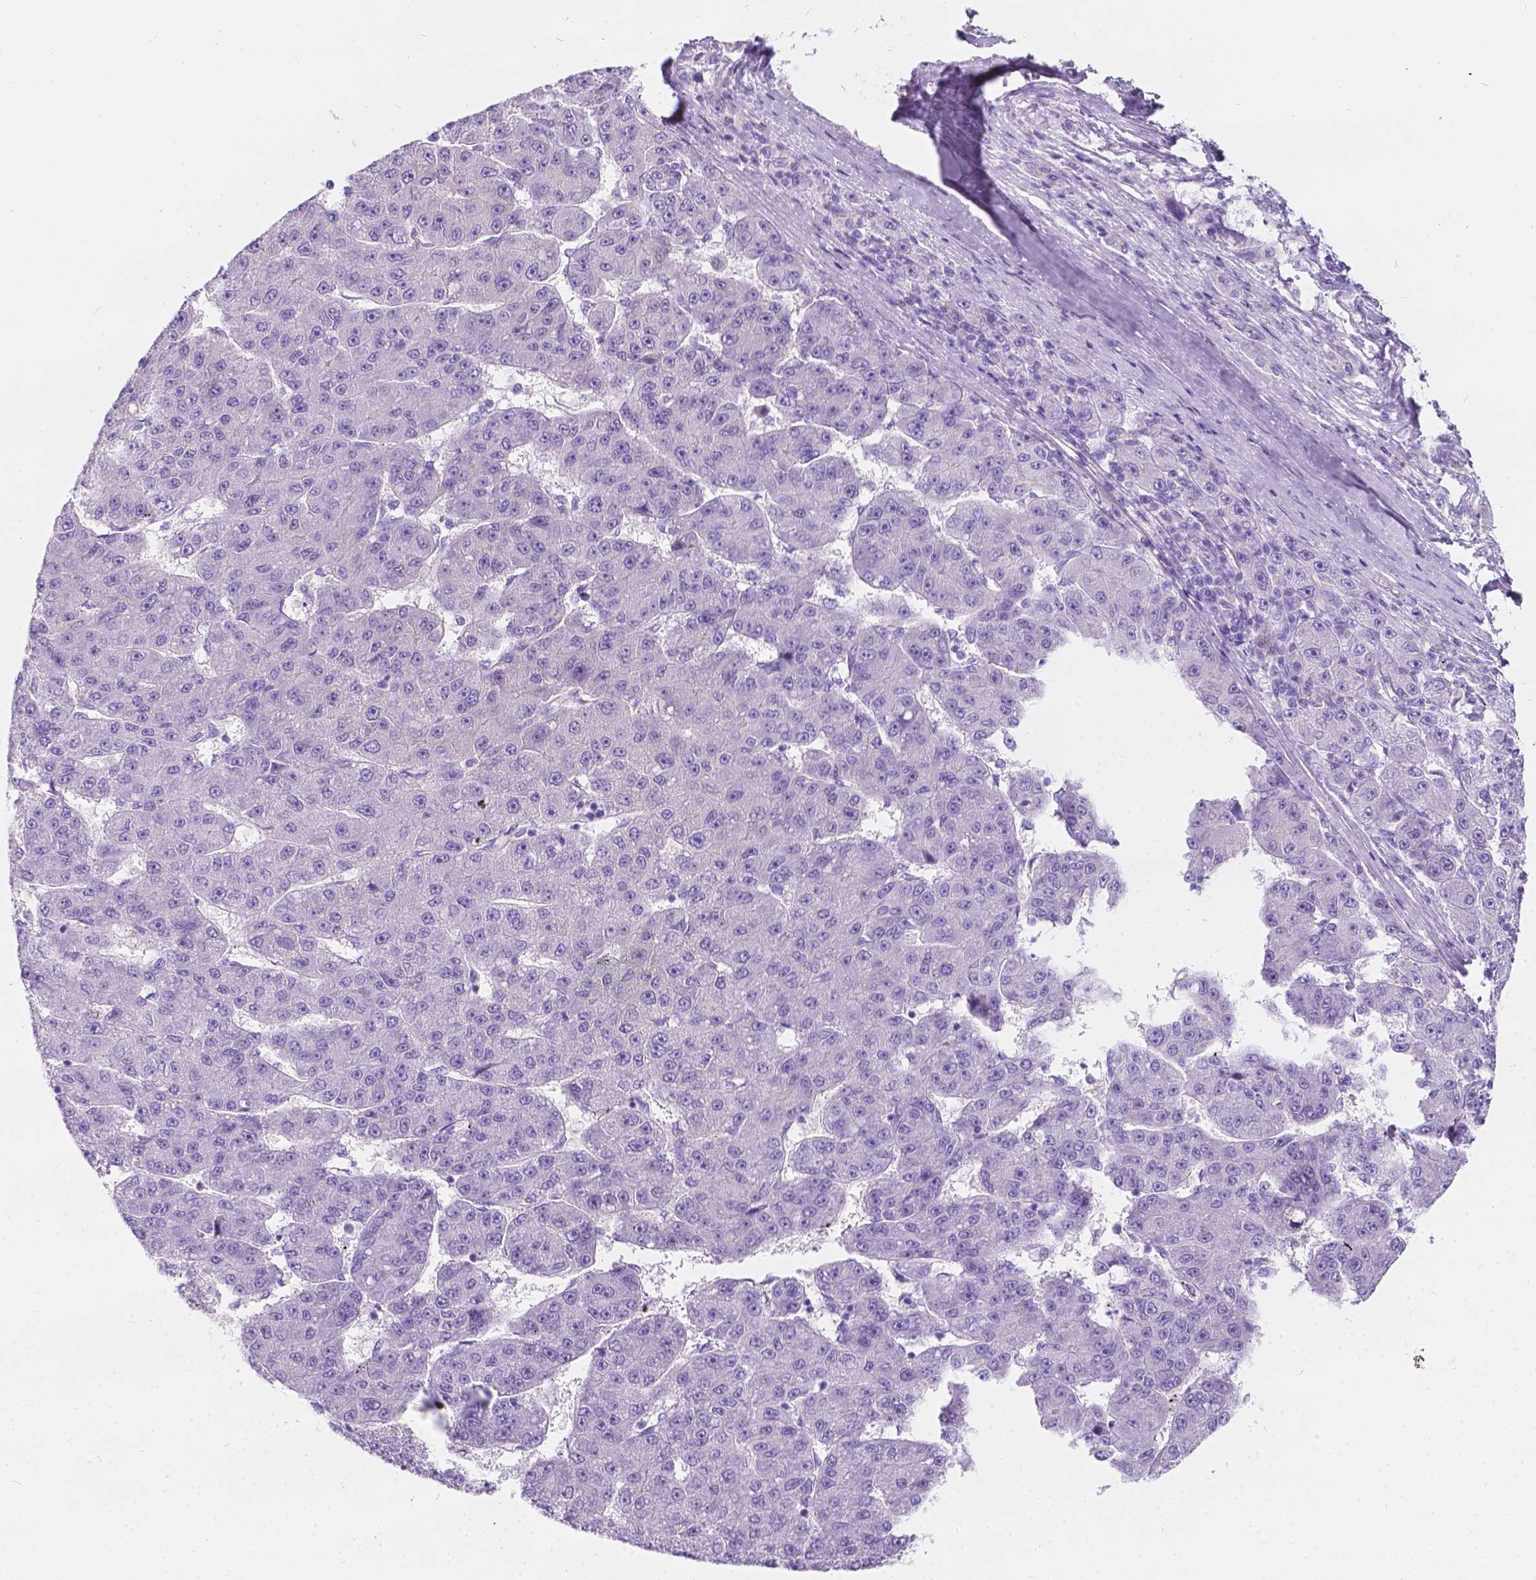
{"staining": {"intensity": "negative", "quantity": "none", "location": "none"}, "tissue": "liver cancer", "cell_type": "Tumor cells", "image_type": "cancer", "snomed": [{"axis": "morphology", "description": "Carcinoma, Hepatocellular, NOS"}, {"axis": "topography", "description": "Liver"}], "caption": "There is no significant staining in tumor cells of liver hepatocellular carcinoma.", "gene": "GNAO1", "patient": {"sex": "male", "age": 67}}